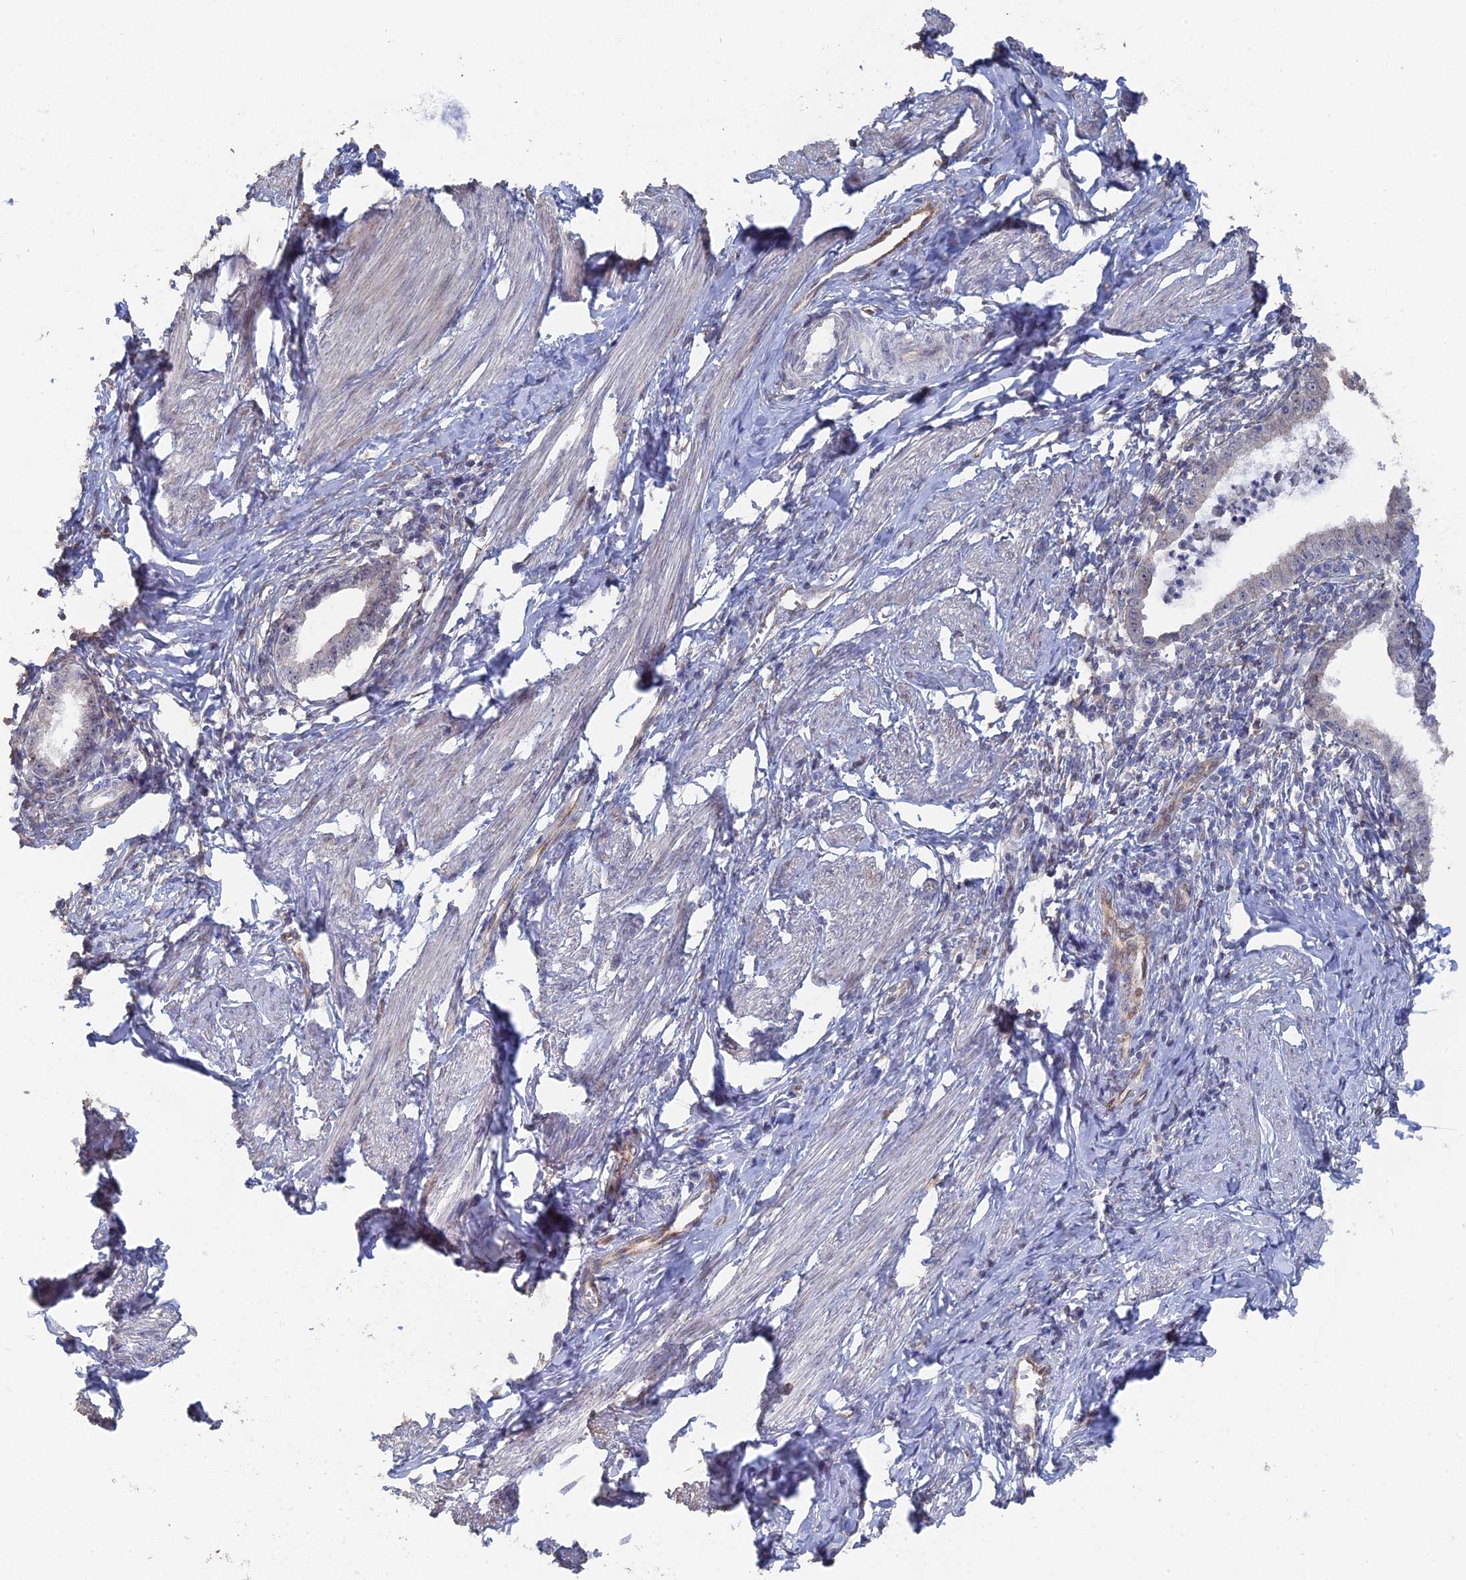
{"staining": {"intensity": "negative", "quantity": "none", "location": "none"}, "tissue": "cervical cancer", "cell_type": "Tumor cells", "image_type": "cancer", "snomed": [{"axis": "morphology", "description": "Adenocarcinoma, NOS"}, {"axis": "topography", "description": "Cervix"}], "caption": "High power microscopy histopathology image of an immunohistochemistry (IHC) image of cervical adenocarcinoma, revealing no significant positivity in tumor cells.", "gene": "SEMG2", "patient": {"sex": "female", "age": 36}}